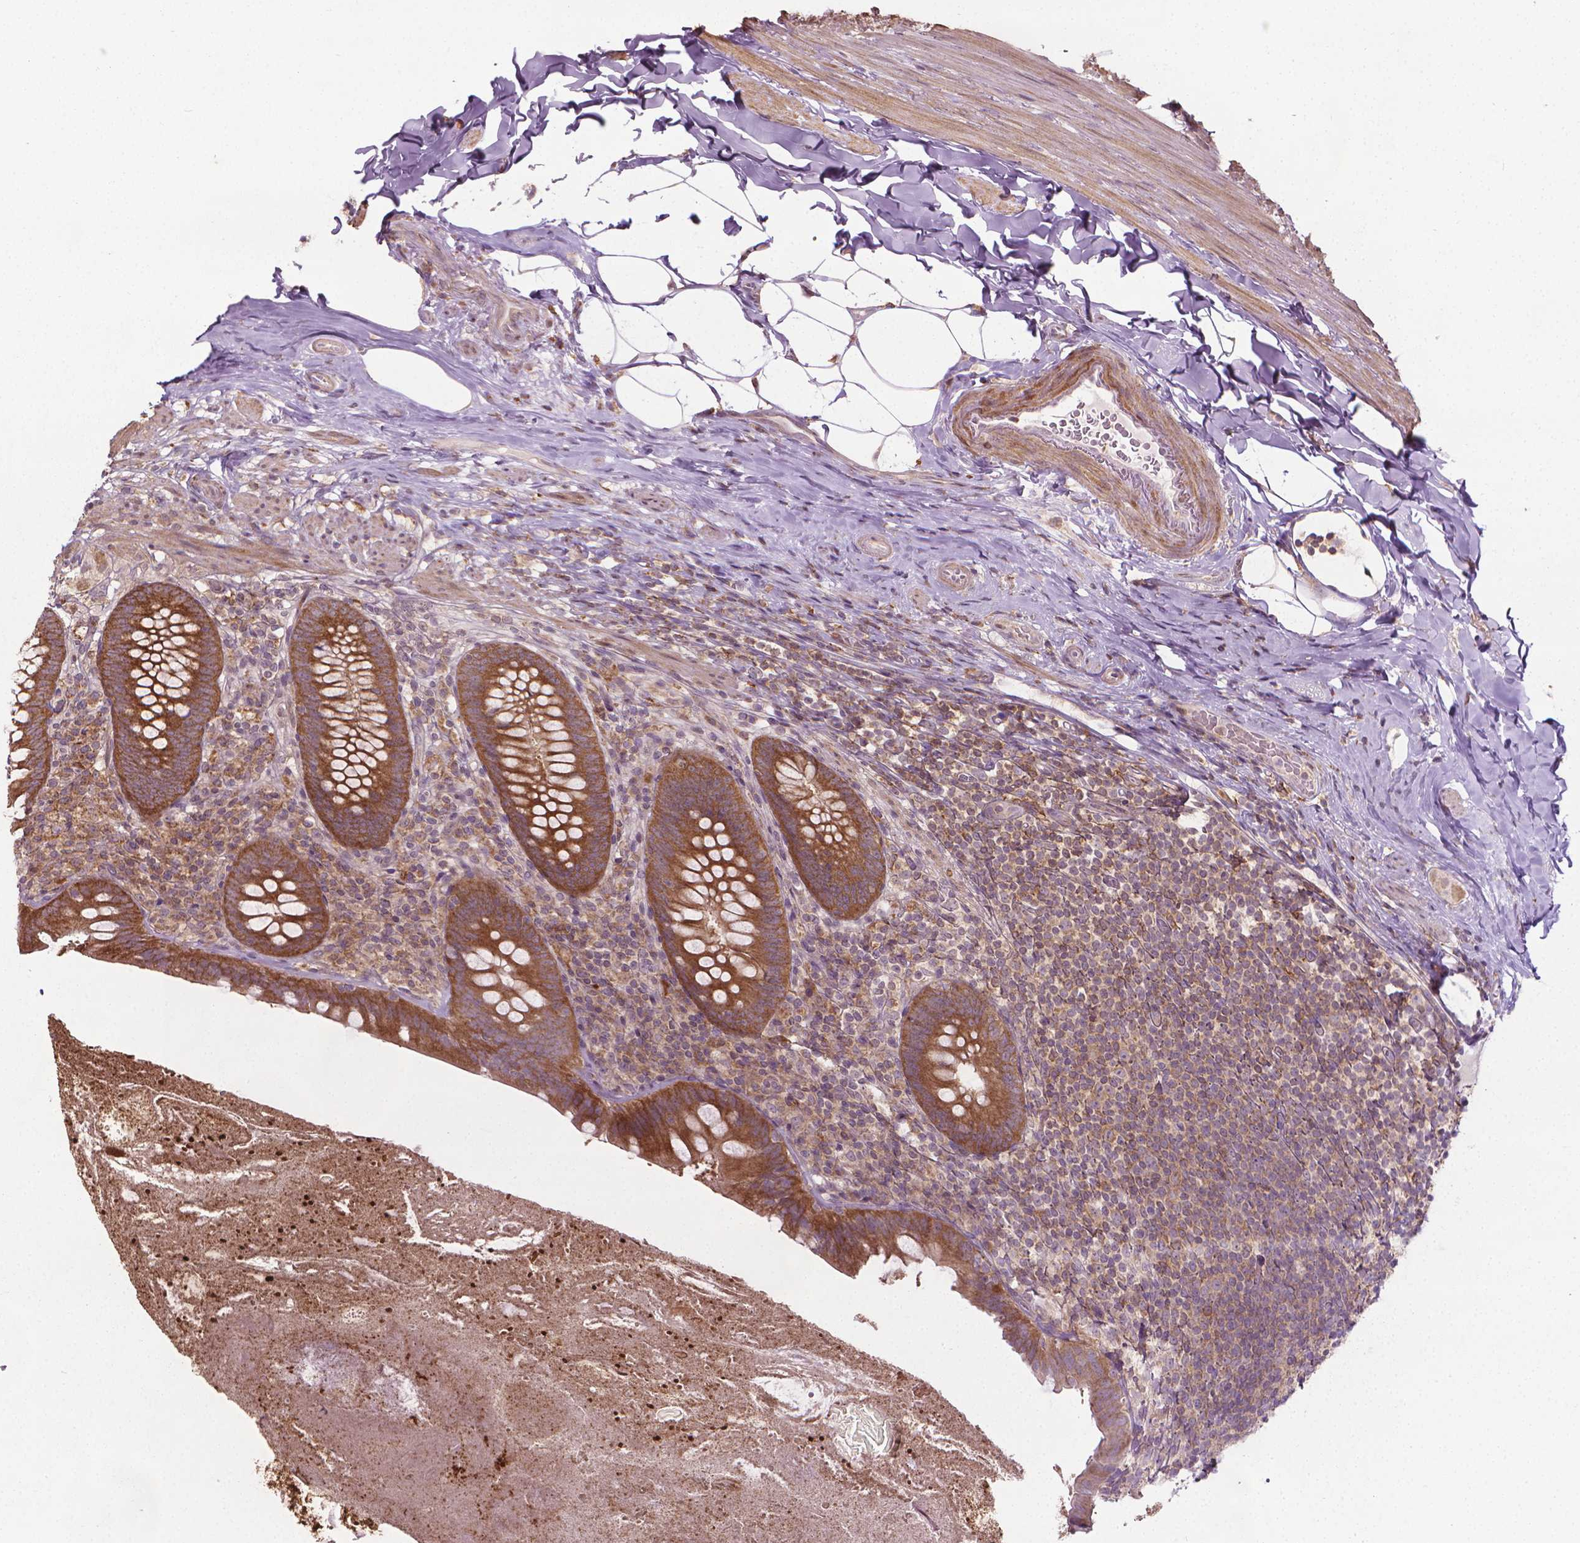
{"staining": {"intensity": "strong", "quantity": ">75%", "location": "cytoplasmic/membranous"}, "tissue": "appendix", "cell_type": "Glandular cells", "image_type": "normal", "snomed": [{"axis": "morphology", "description": "Normal tissue, NOS"}, {"axis": "topography", "description": "Appendix"}], "caption": "Unremarkable appendix was stained to show a protein in brown. There is high levels of strong cytoplasmic/membranous staining in about >75% of glandular cells.", "gene": "PRAG1", "patient": {"sex": "male", "age": 47}}